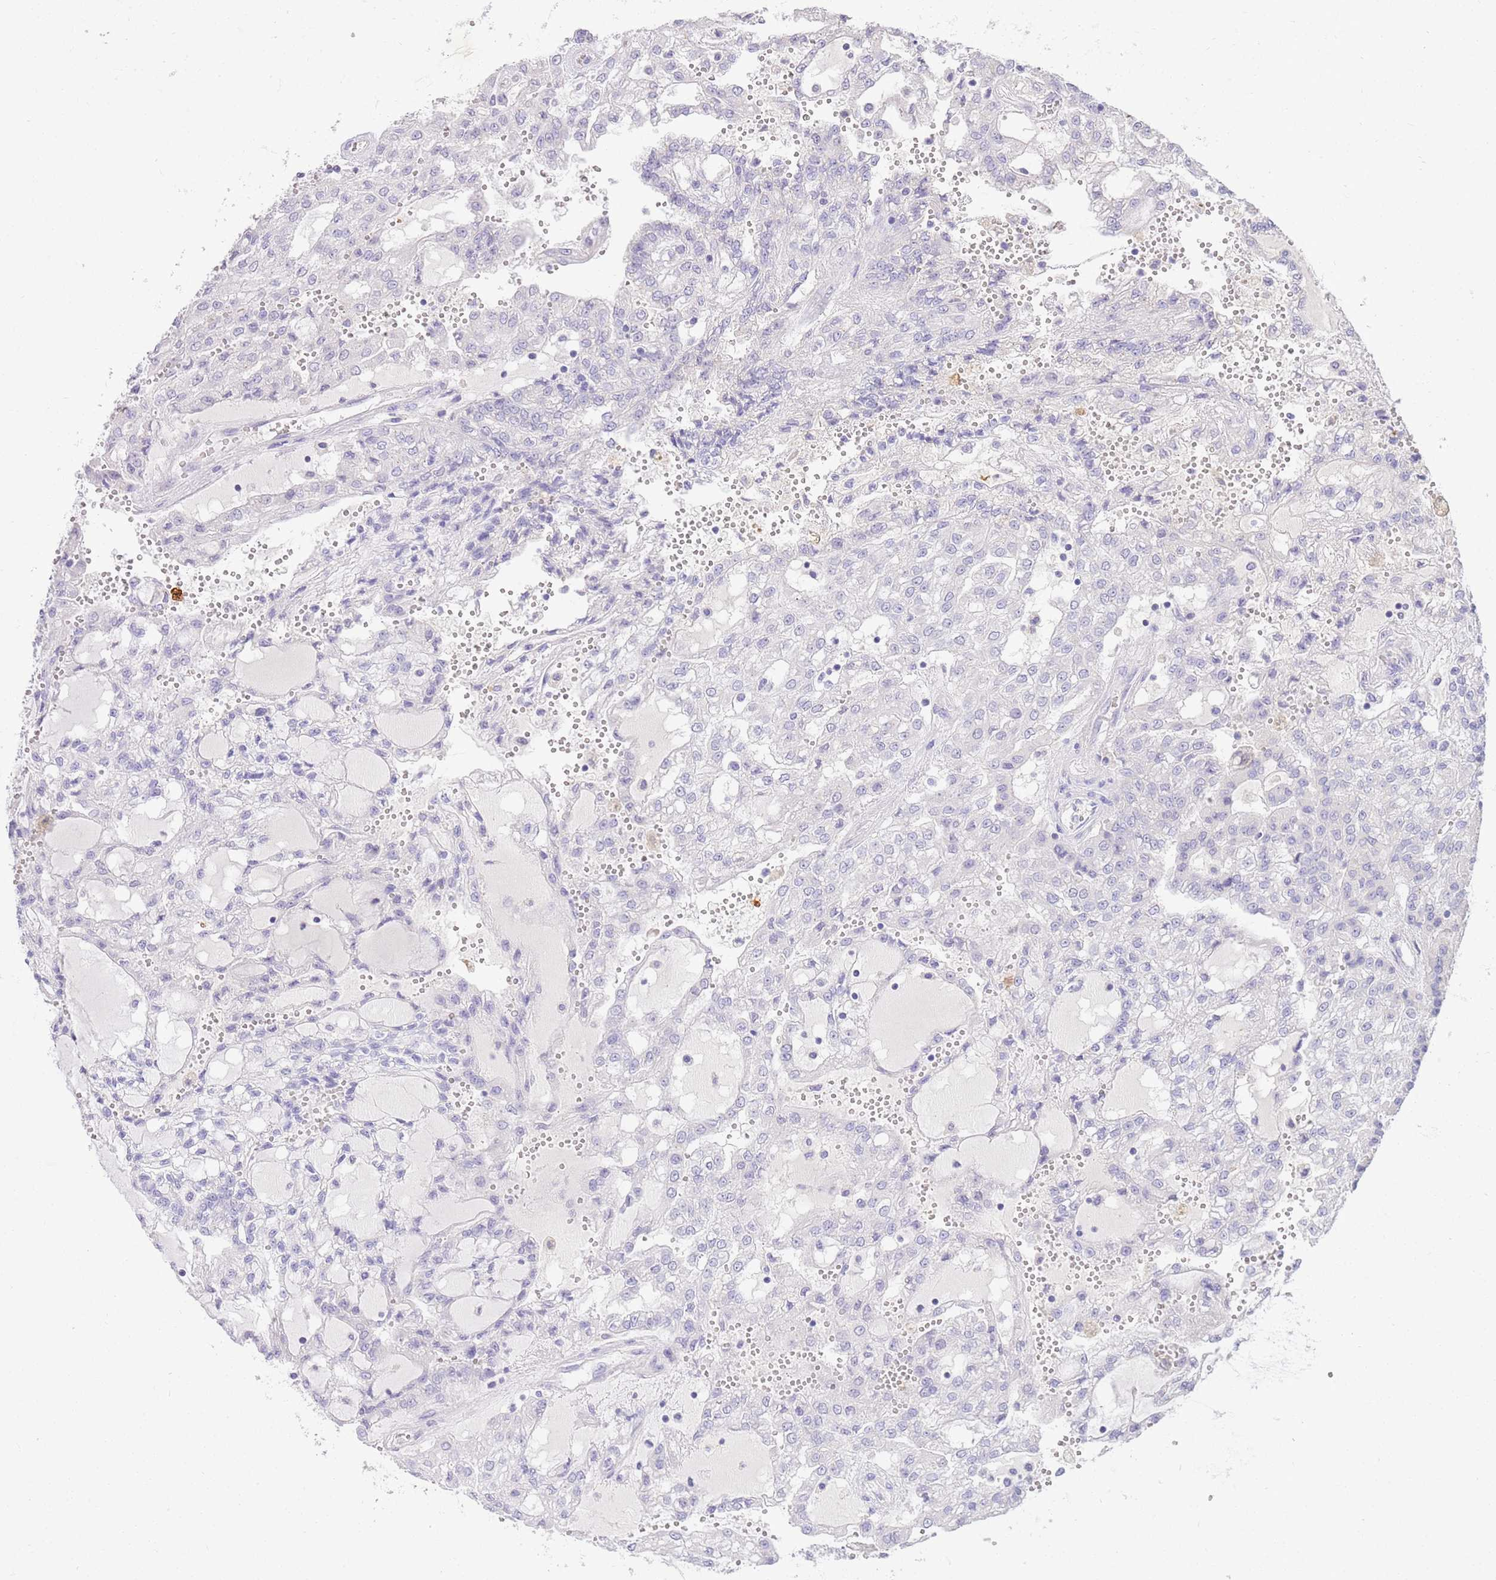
{"staining": {"intensity": "negative", "quantity": "none", "location": "none"}, "tissue": "renal cancer", "cell_type": "Tumor cells", "image_type": "cancer", "snomed": [{"axis": "morphology", "description": "Adenocarcinoma, NOS"}, {"axis": "topography", "description": "Kidney"}], "caption": "Immunohistochemical staining of adenocarcinoma (renal) exhibits no significant positivity in tumor cells.", "gene": "SFTPA1", "patient": {"sex": "male", "age": 63}}